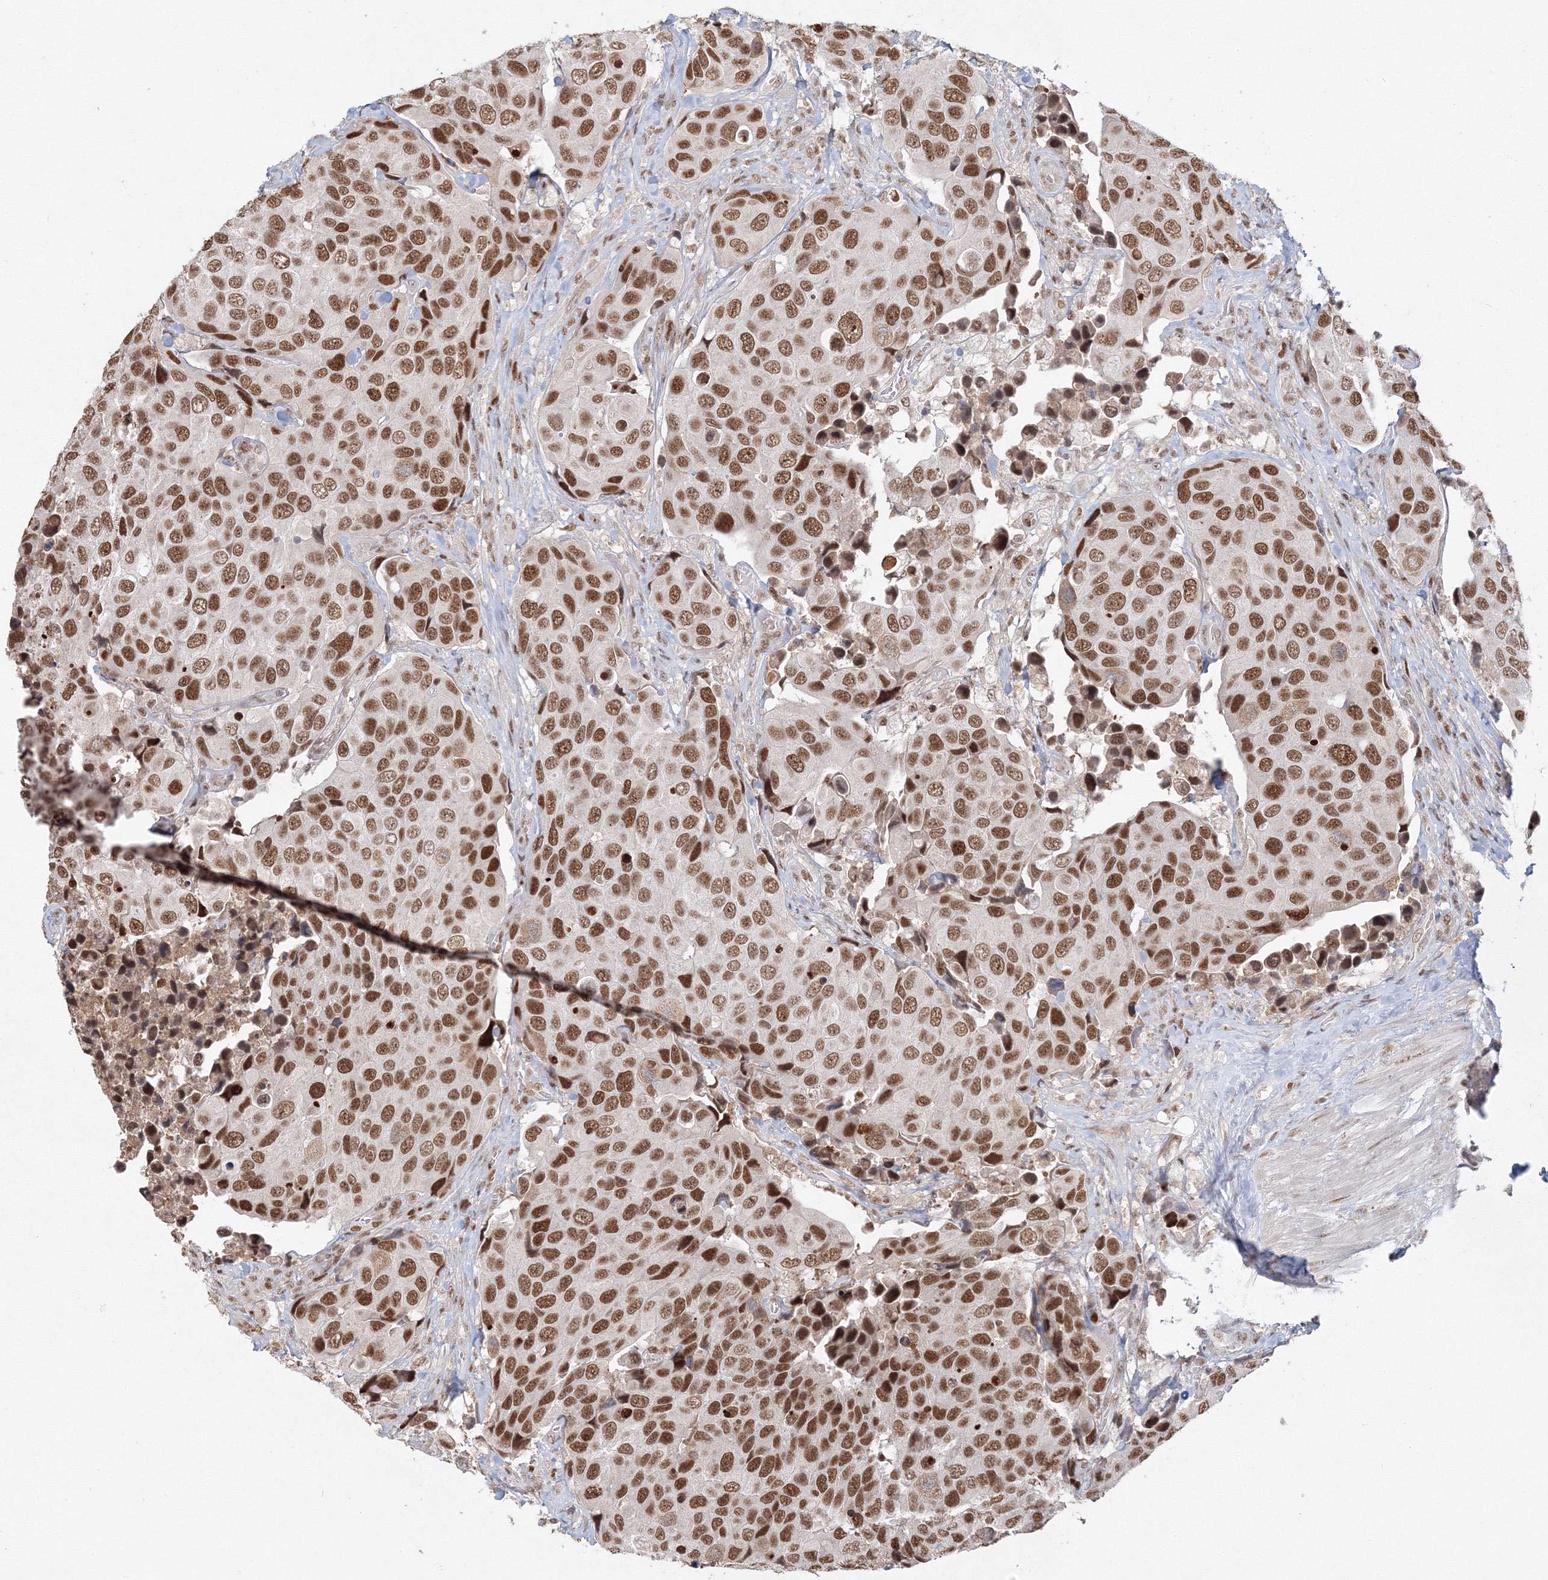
{"staining": {"intensity": "moderate", "quantity": ">75%", "location": "nuclear"}, "tissue": "urothelial cancer", "cell_type": "Tumor cells", "image_type": "cancer", "snomed": [{"axis": "morphology", "description": "Urothelial carcinoma, High grade"}, {"axis": "topography", "description": "Urinary bladder"}], "caption": "The immunohistochemical stain highlights moderate nuclear expression in tumor cells of urothelial cancer tissue.", "gene": "IWS1", "patient": {"sex": "male", "age": 74}}